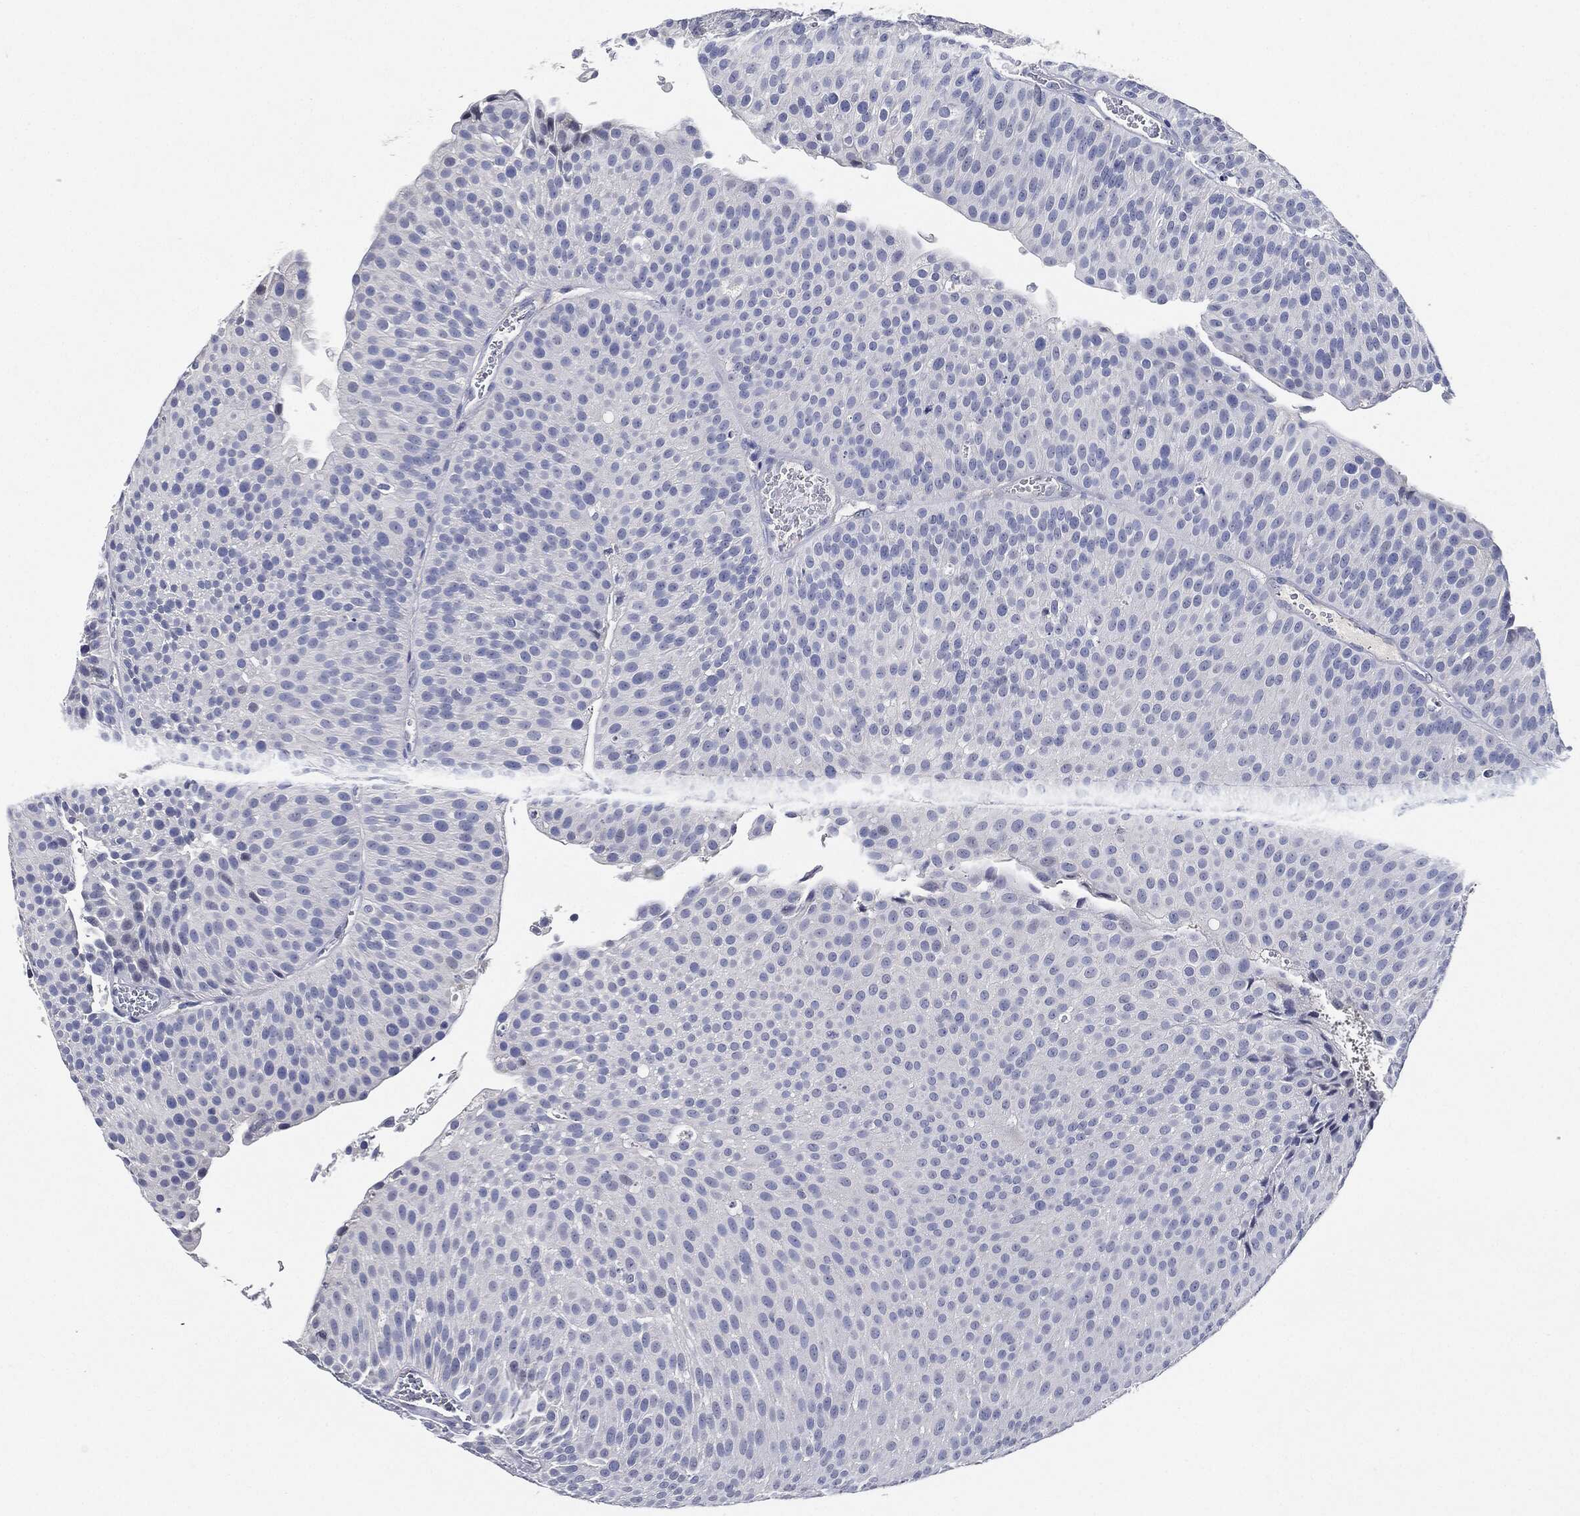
{"staining": {"intensity": "negative", "quantity": "none", "location": "none"}, "tissue": "urothelial cancer", "cell_type": "Tumor cells", "image_type": "cancer", "snomed": [{"axis": "morphology", "description": "Urothelial carcinoma, Low grade"}, {"axis": "topography", "description": "Urinary bladder"}], "caption": "Immunohistochemical staining of human low-grade urothelial carcinoma shows no significant positivity in tumor cells.", "gene": "NTRK1", "patient": {"sex": "male", "age": 65}}